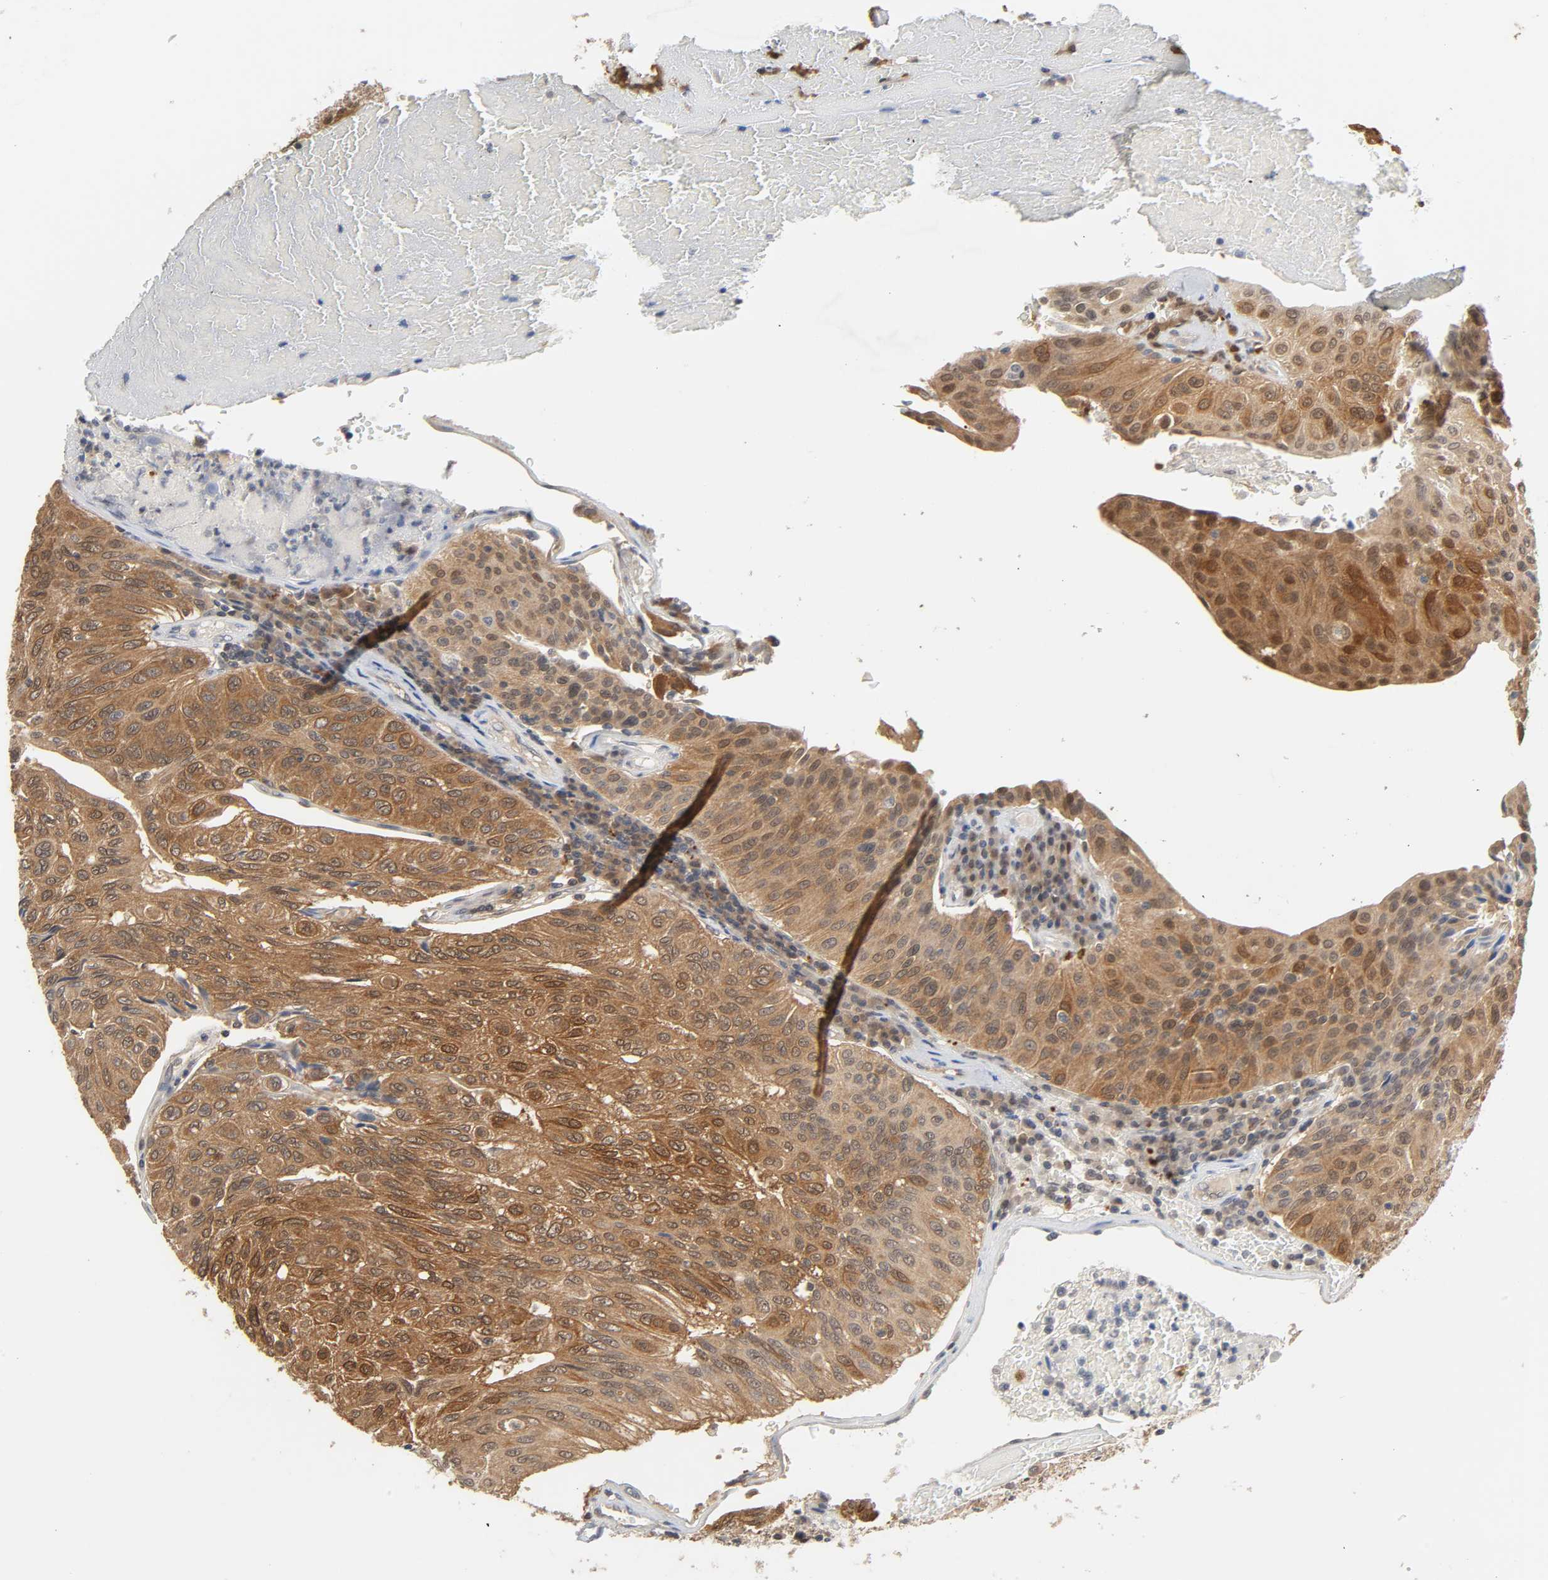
{"staining": {"intensity": "strong", "quantity": ">75%", "location": "cytoplasmic/membranous"}, "tissue": "urothelial cancer", "cell_type": "Tumor cells", "image_type": "cancer", "snomed": [{"axis": "morphology", "description": "Urothelial carcinoma, High grade"}, {"axis": "topography", "description": "Urinary bladder"}], "caption": "Immunohistochemistry (IHC) of urothelial cancer shows high levels of strong cytoplasmic/membranous expression in about >75% of tumor cells.", "gene": "MIF", "patient": {"sex": "male", "age": 66}}